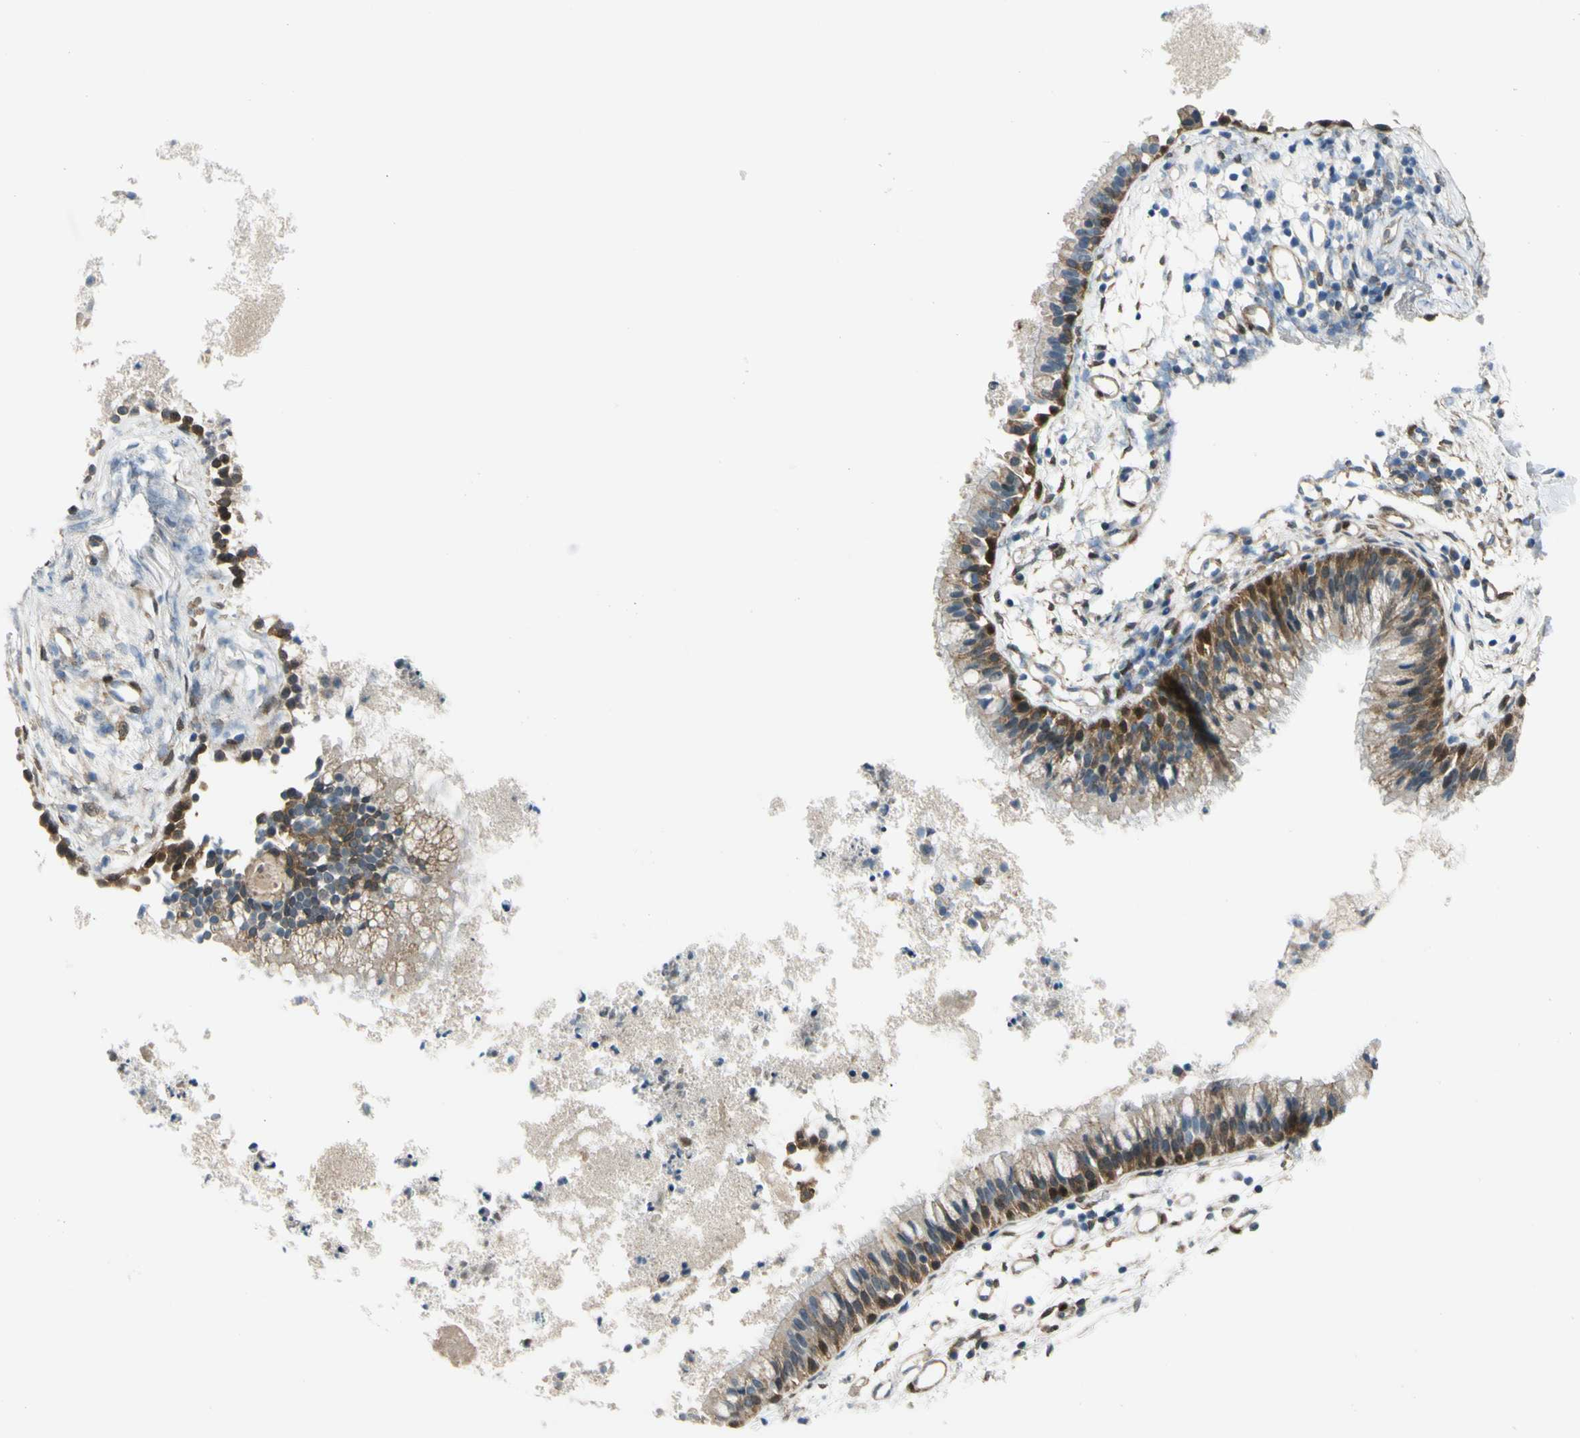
{"staining": {"intensity": "moderate", "quantity": ">75%", "location": "cytoplasmic/membranous"}, "tissue": "nasopharynx", "cell_type": "Respiratory epithelial cells", "image_type": "normal", "snomed": [{"axis": "morphology", "description": "Normal tissue, NOS"}, {"axis": "topography", "description": "Nasopharynx"}], "caption": "Respiratory epithelial cells reveal medium levels of moderate cytoplasmic/membranous expression in about >75% of cells in unremarkable nasopharynx.", "gene": "FHL2", "patient": {"sex": "male", "age": 21}}